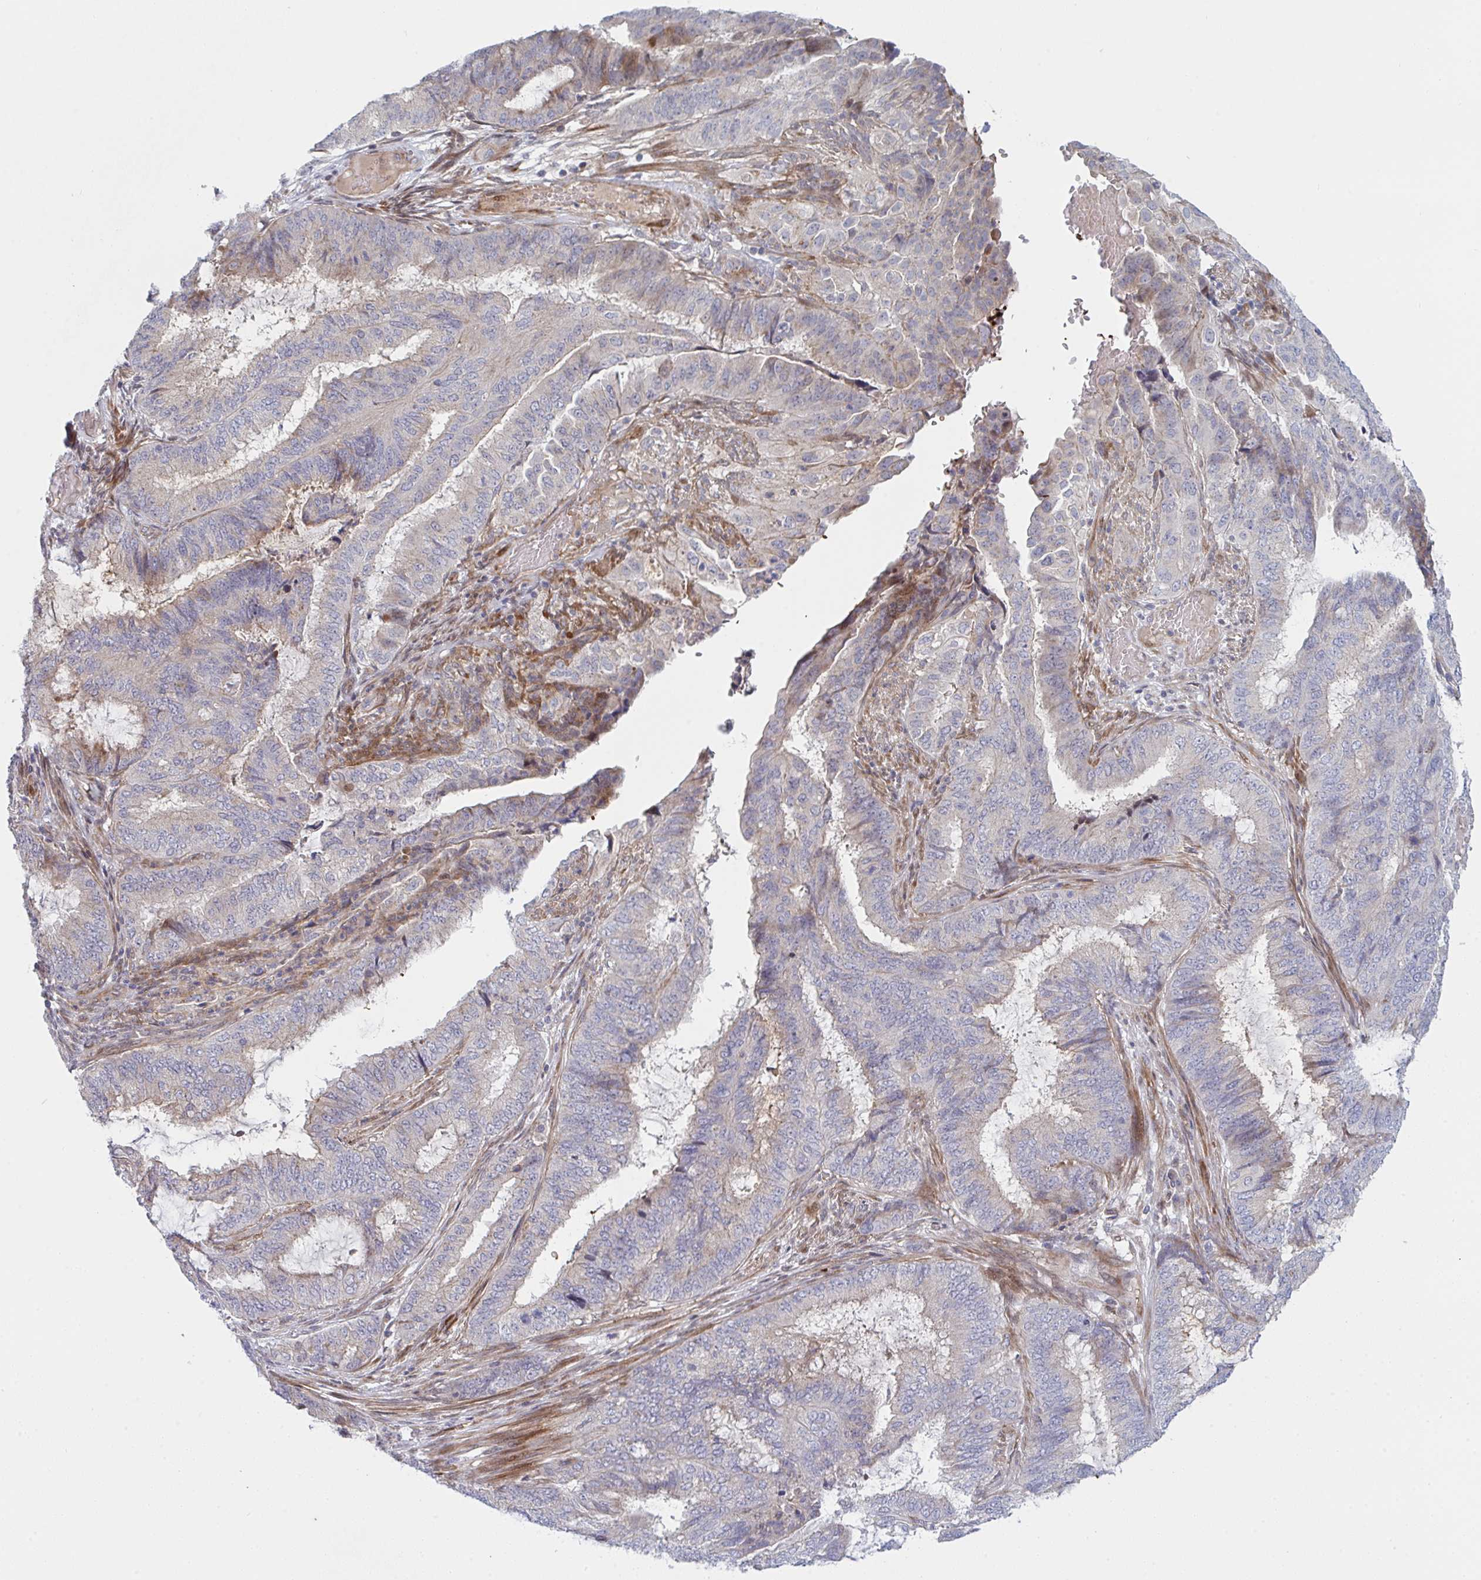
{"staining": {"intensity": "weak", "quantity": "<25%", "location": "cytoplasmic/membranous"}, "tissue": "endometrial cancer", "cell_type": "Tumor cells", "image_type": "cancer", "snomed": [{"axis": "morphology", "description": "Adenocarcinoma, NOS"}, {"axis": "topography", "description": "Endometrium"}], "caption": "Tumor cells show no significant positivity in endometrial cancer.", "gene": "TNFSF4", "patient": {"sex": "female", "age": 51}}